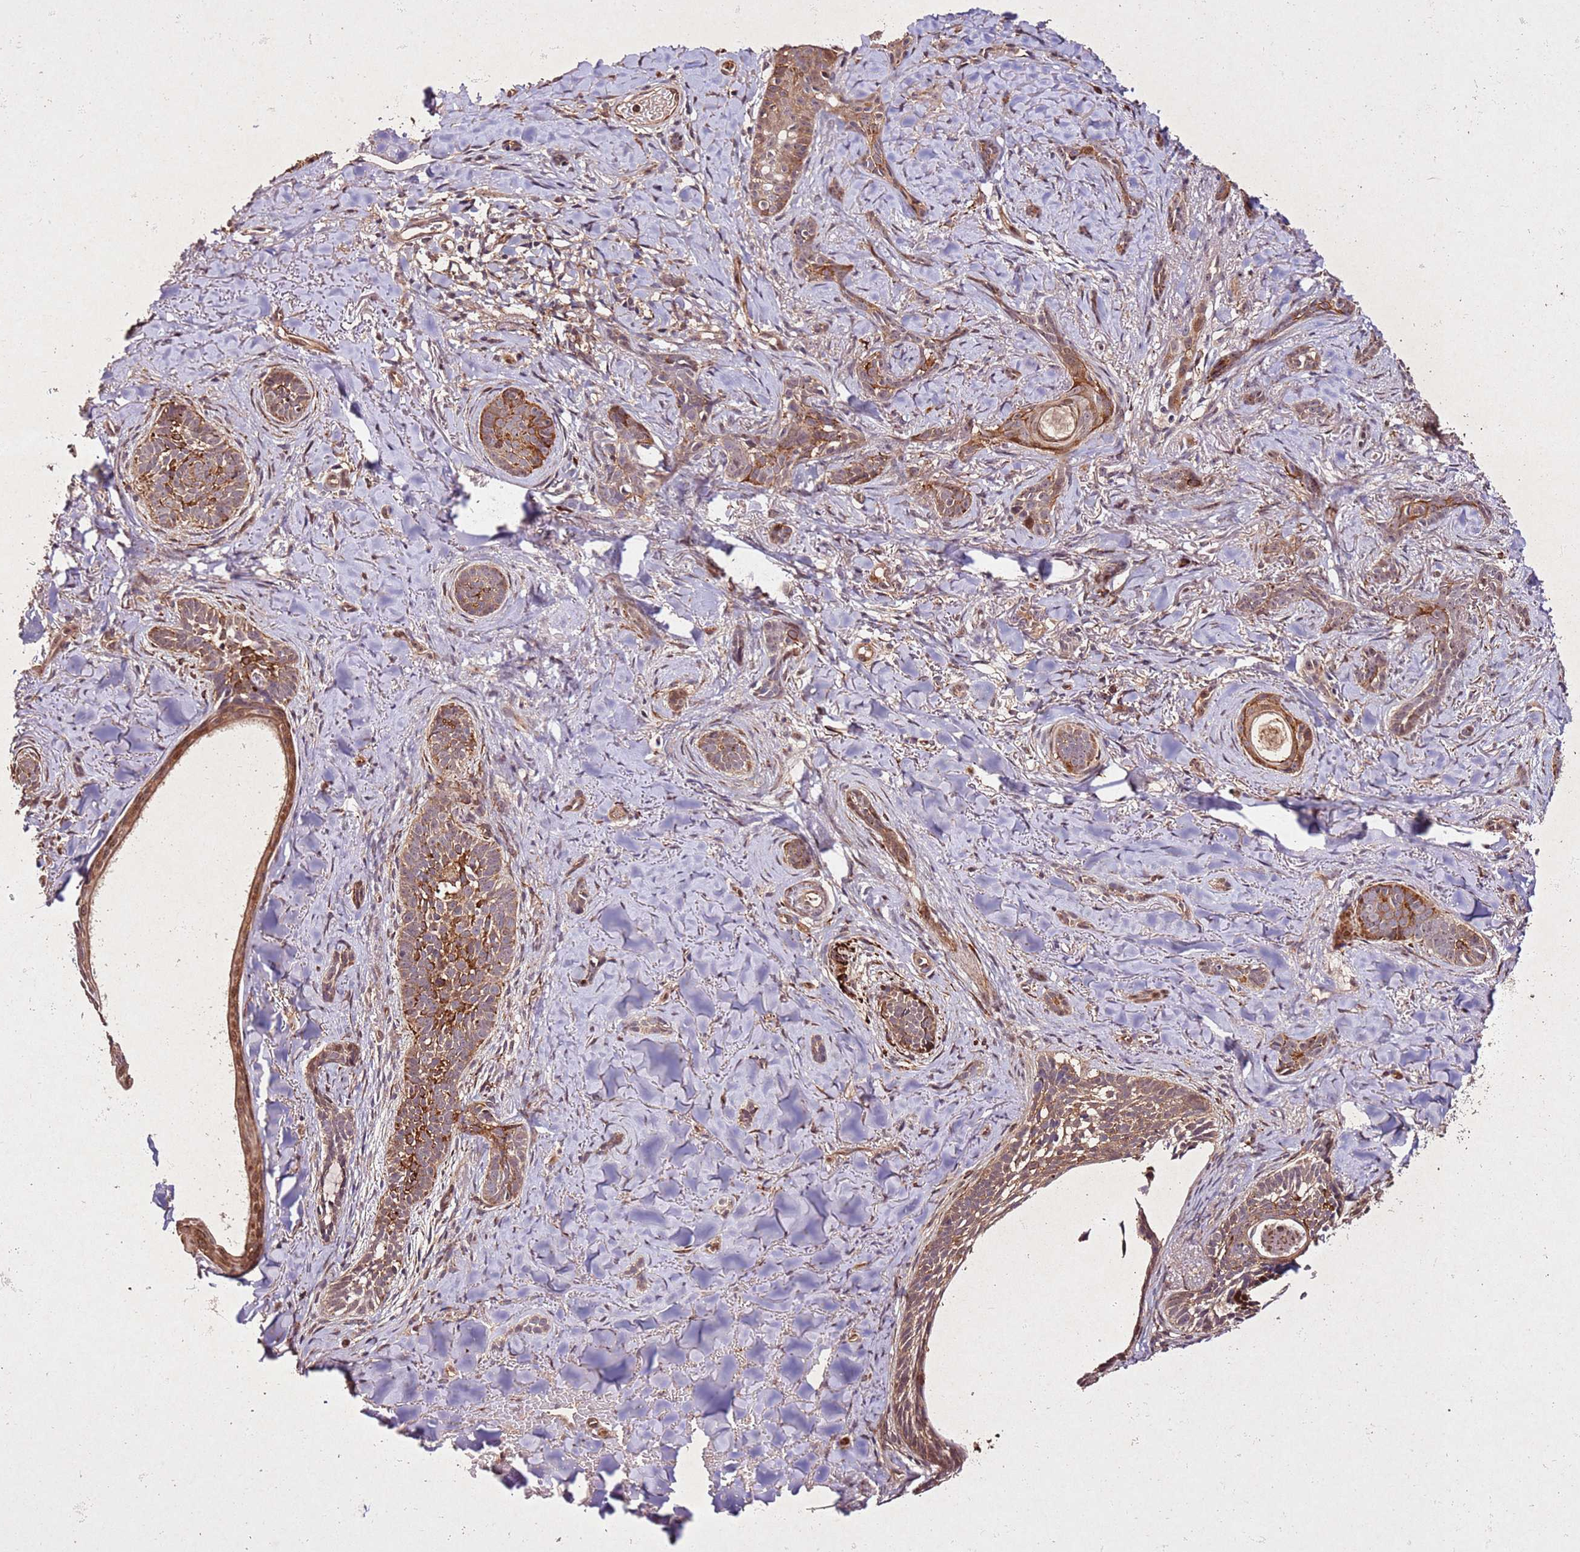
{"staining": {"intensity": "moderate", "quantity": ">75%", "location": "cytoplasmic/membranous"}, "tissue": "skin cancer", "cell_type": "Tumor cells", "image_type": "cancer", "snomed": [{"axis": "morphology", "description": "Basal cell carcinoma"}, {"axis": "topography", "description": "Skin"}], "caption": "IHC of human skin basal cell carcinoma demonstrates medium levels of moderate cytoplasmic/membranous expression in approximately >75% of tumor cells.", "gene": "PTMA", "patient": {"sex": "female", "age": 55}}